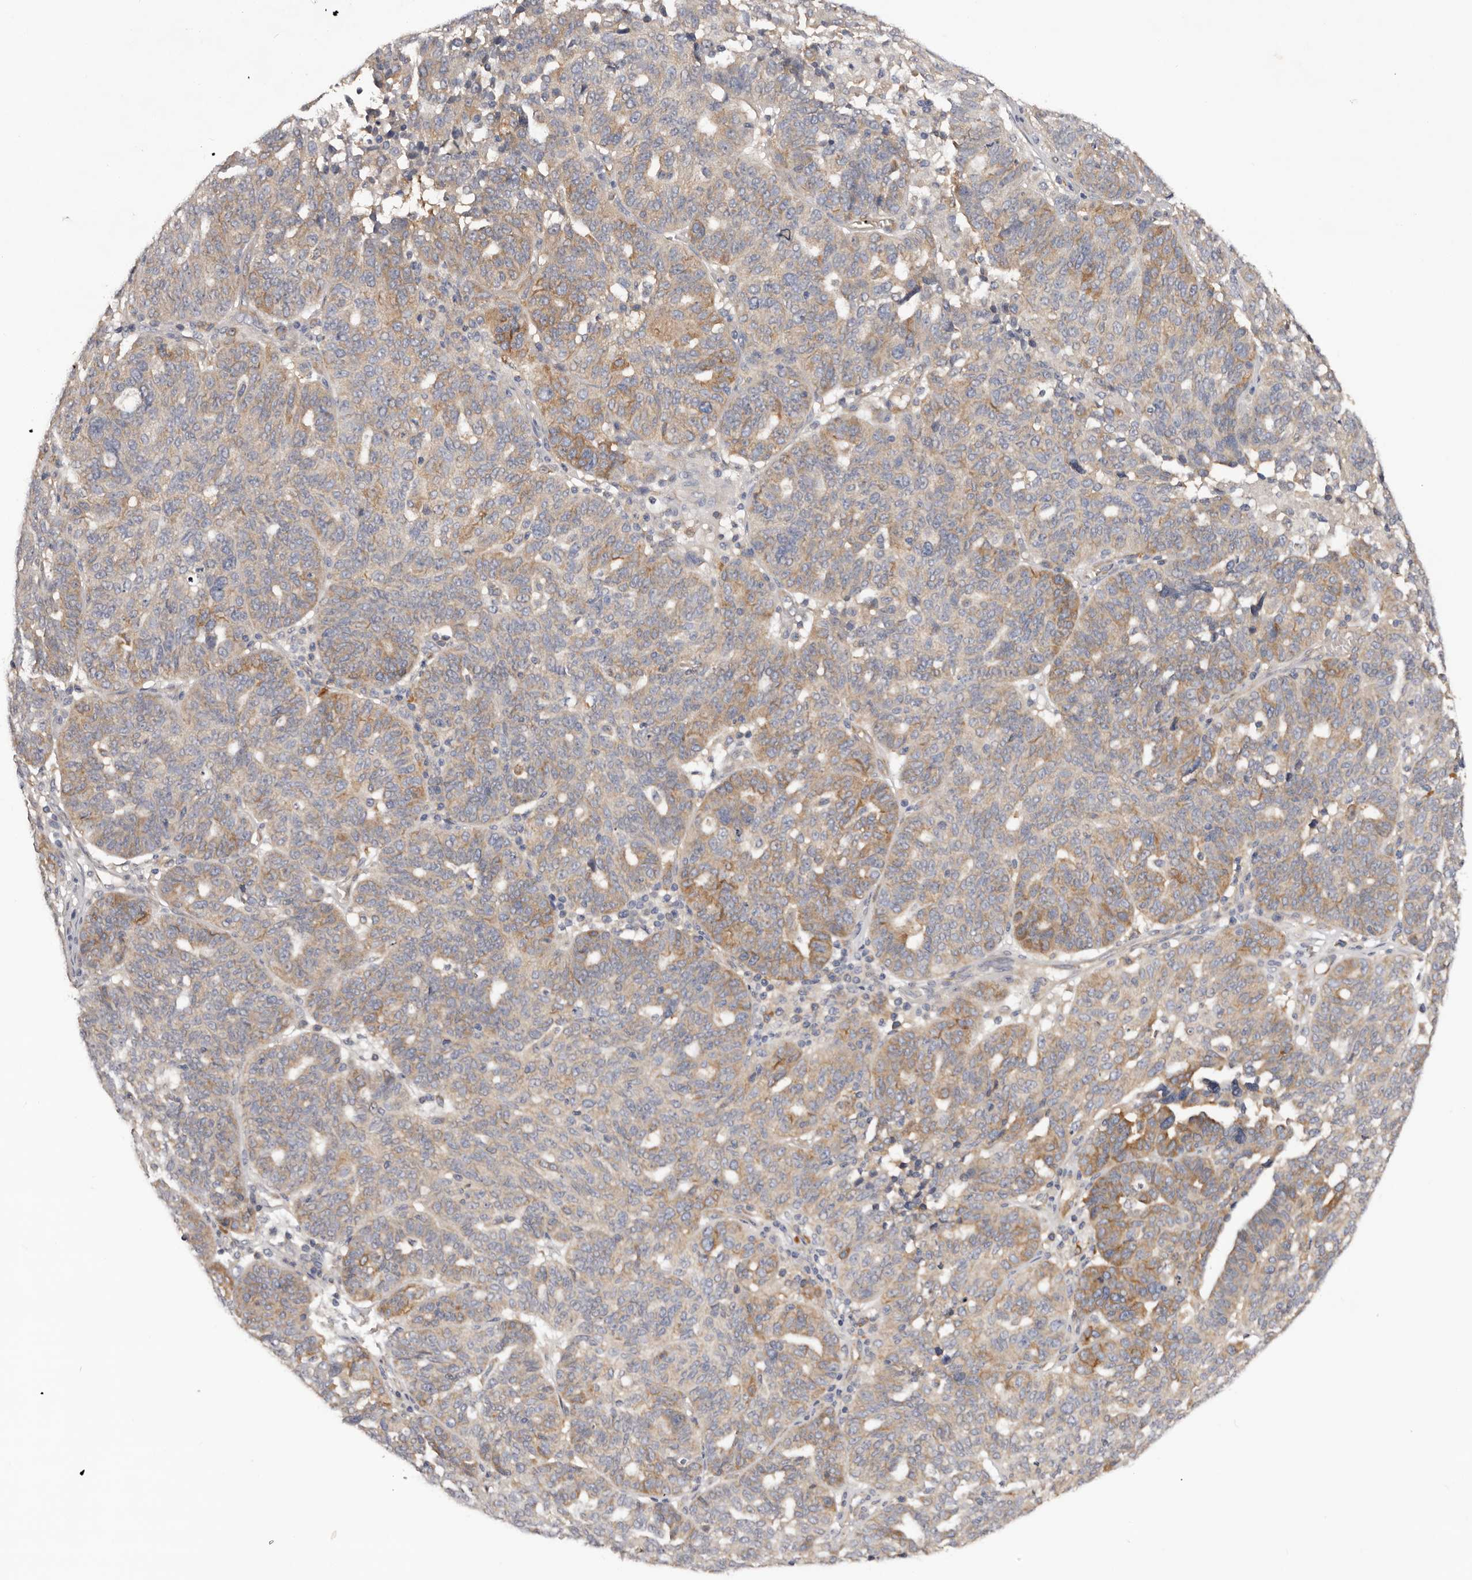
{"staining": {"intensity": "moderate", "quantity": "25%-75%", "location": "cytoplasmic/membranous"}, "tissue": "ovarian cancer", "cell_type": "Tumor cells", "image_type": "cancer", "snomed": [{"axis": "morphology", "description": "Cystadenocarcinoma, serous, NOS"}, {"axis": "topography", "description": "Ovary"}], "caption": "Immunohistochemical staining of human serous cystadenocarcinoma (ovarian) demonstrates medium levels of moderate cytoplasmic/membranous protein positivity in about 25%-75% of tumor cells.", "gene": "LTV1", "patient": {"sex": "female", "age": 59}}